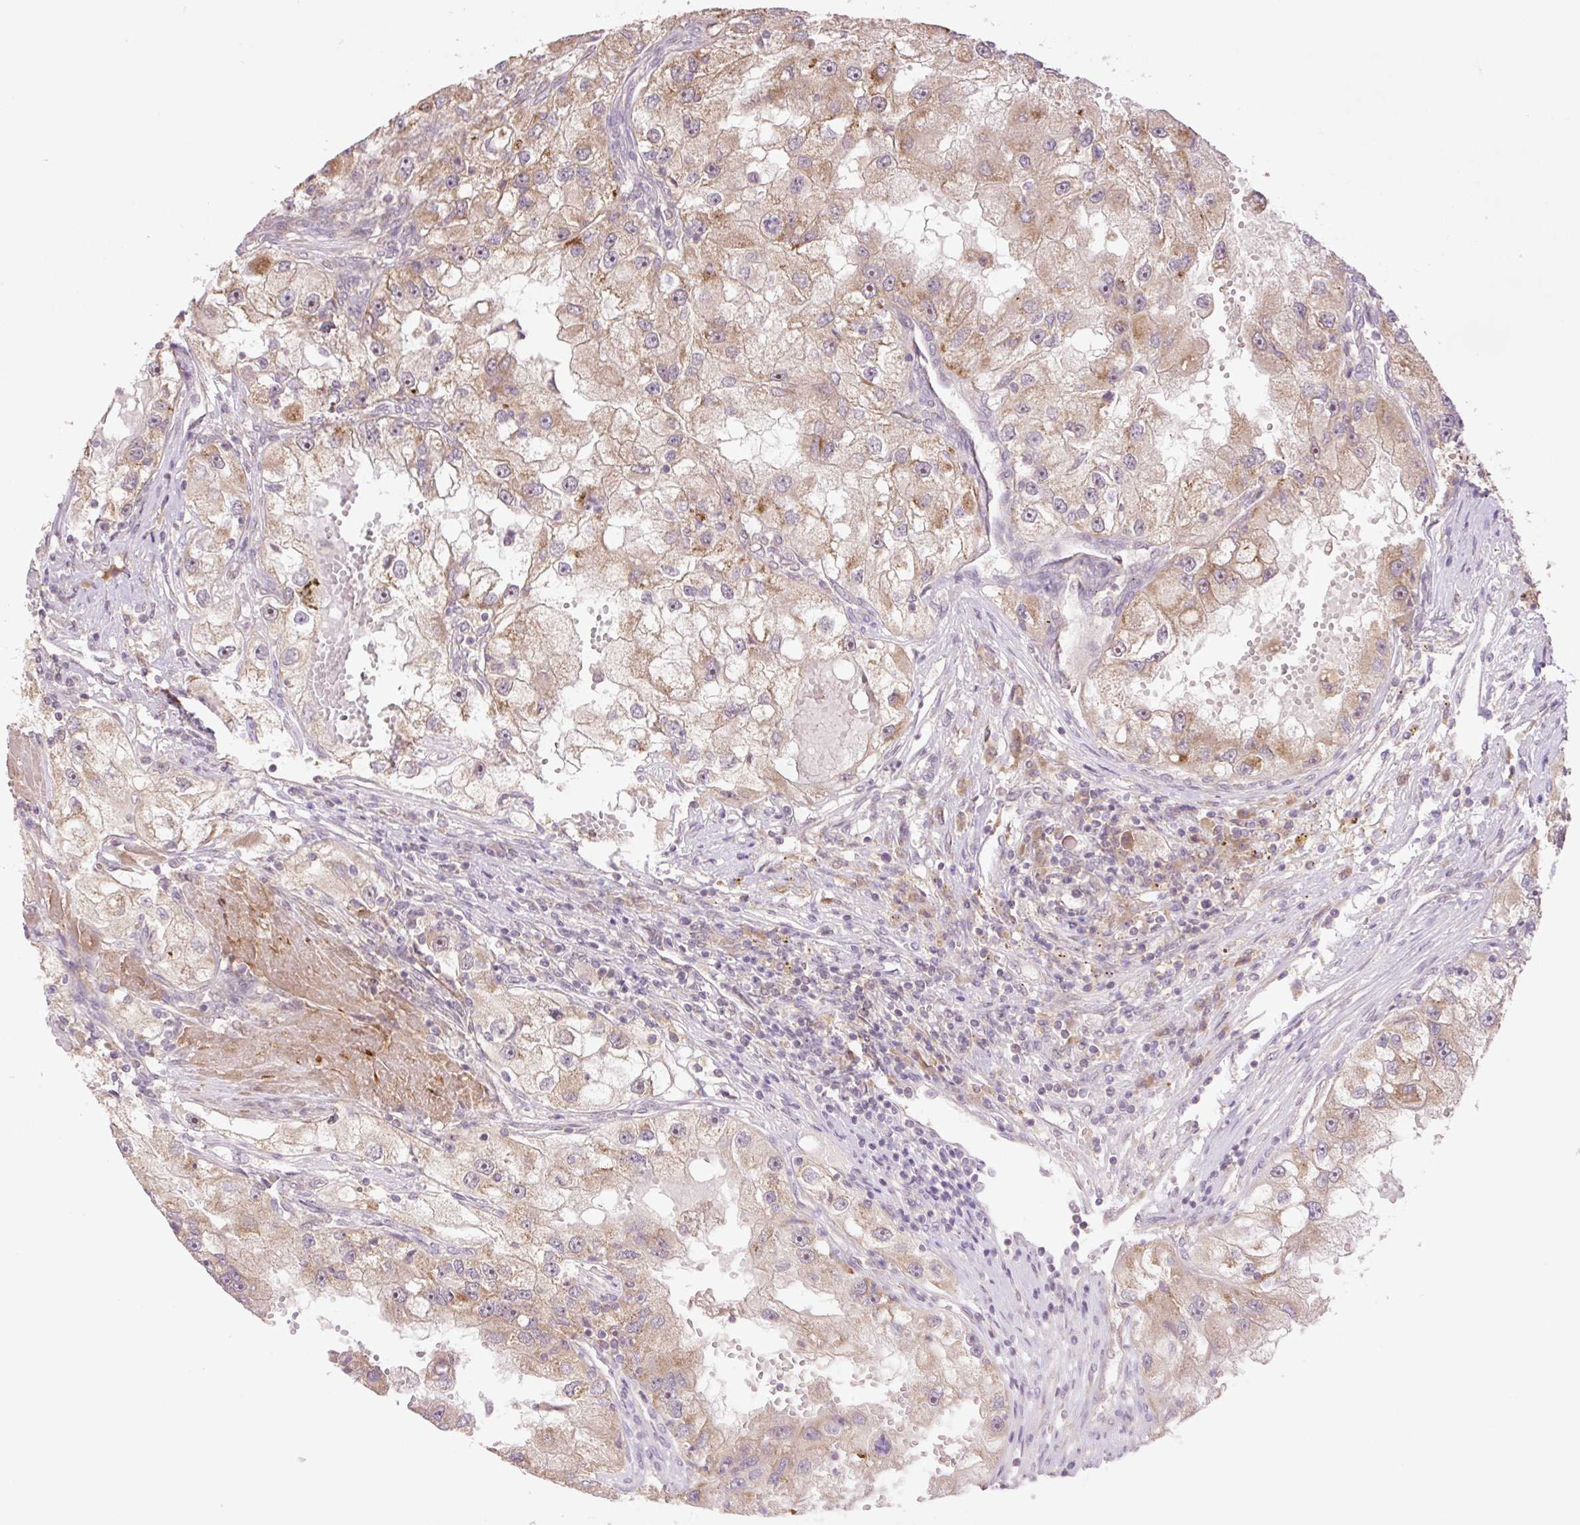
{"staining": {"intensity": "weak", "quantity": "25%-75%", "location": "cytoplasmic/membranous"}, "tissue": "renal cancer", "cell_type": "Tumor cells", "image_type": "cancer", "snomed": [{"axis": "morphology", "description": "Adenocarcinoma, NOS"}, {"axis": "topography", "description": "Kidney"}], "caption": "Weak cytoplasmic/membranous protein staining is seen in approximately 25%-75% of tumor cells in renal cancer. The protein is stained brown, and the nuclei are stained in blue (DAB (3,3'-diaminobenzidine) IHC with brightfield microscopy, high magnification).", "gene": "YJU2B", "patient": {"sex": "male", "age": 63}}